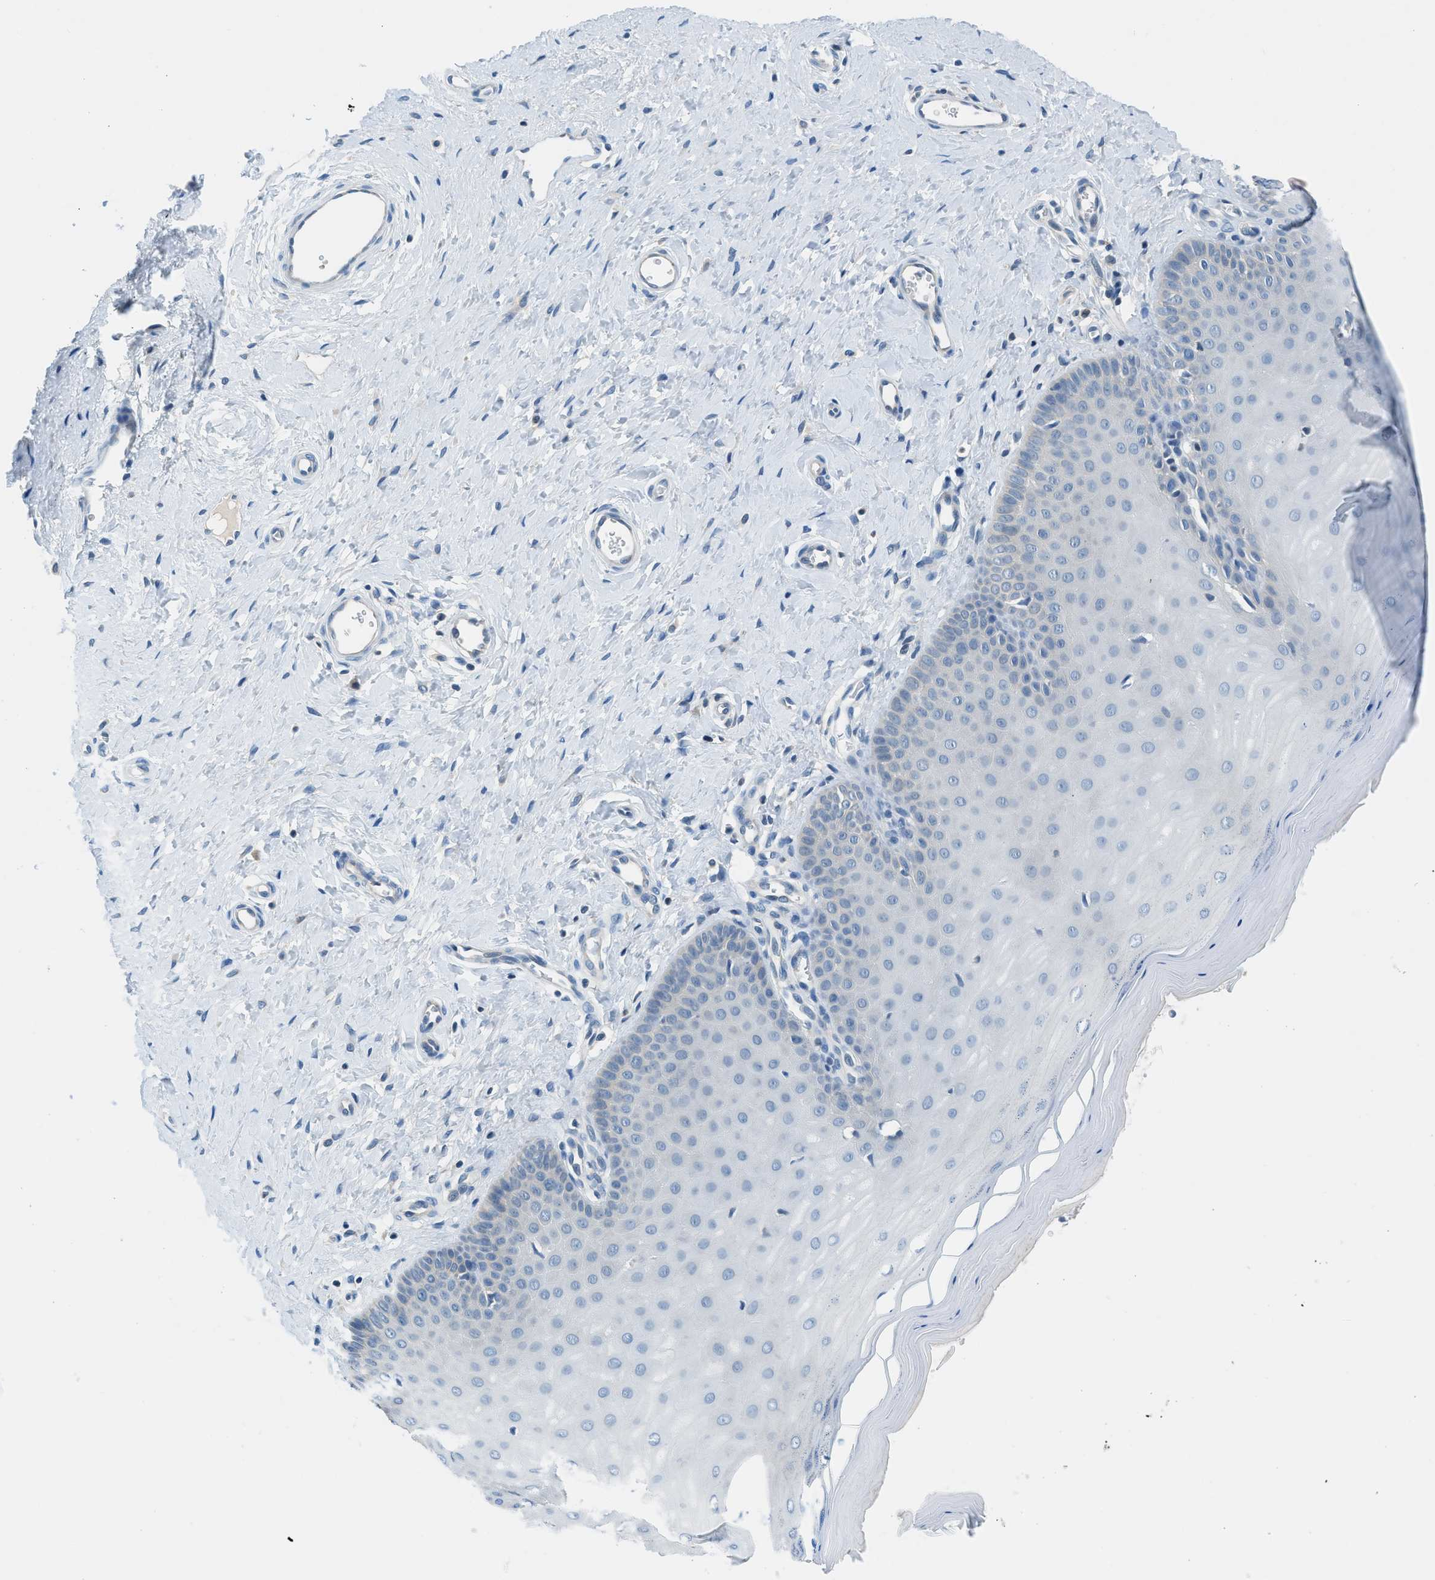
{"staining": {"intensity": "negative", "quantity": "none", "location": "none"}, "tissue": "cervix", "cell_type": "Squamous epithelial cells", "image_type": "normal", "snomed": [{"axis": "morphology", "description": "Normal tissue, NOS"}, {"axis": "topography", "description": "Cervix"}], "caption": "Protein analysis of normal cervix exhibits no significant staining in squamous epithelial cells. (Brightfield microscopy of DAB (3,3'-diaminobenzidine) immunohistochemistry at high magnification).", "gene": "ACP1", "patient": {"sex": "female", "age": 55}}